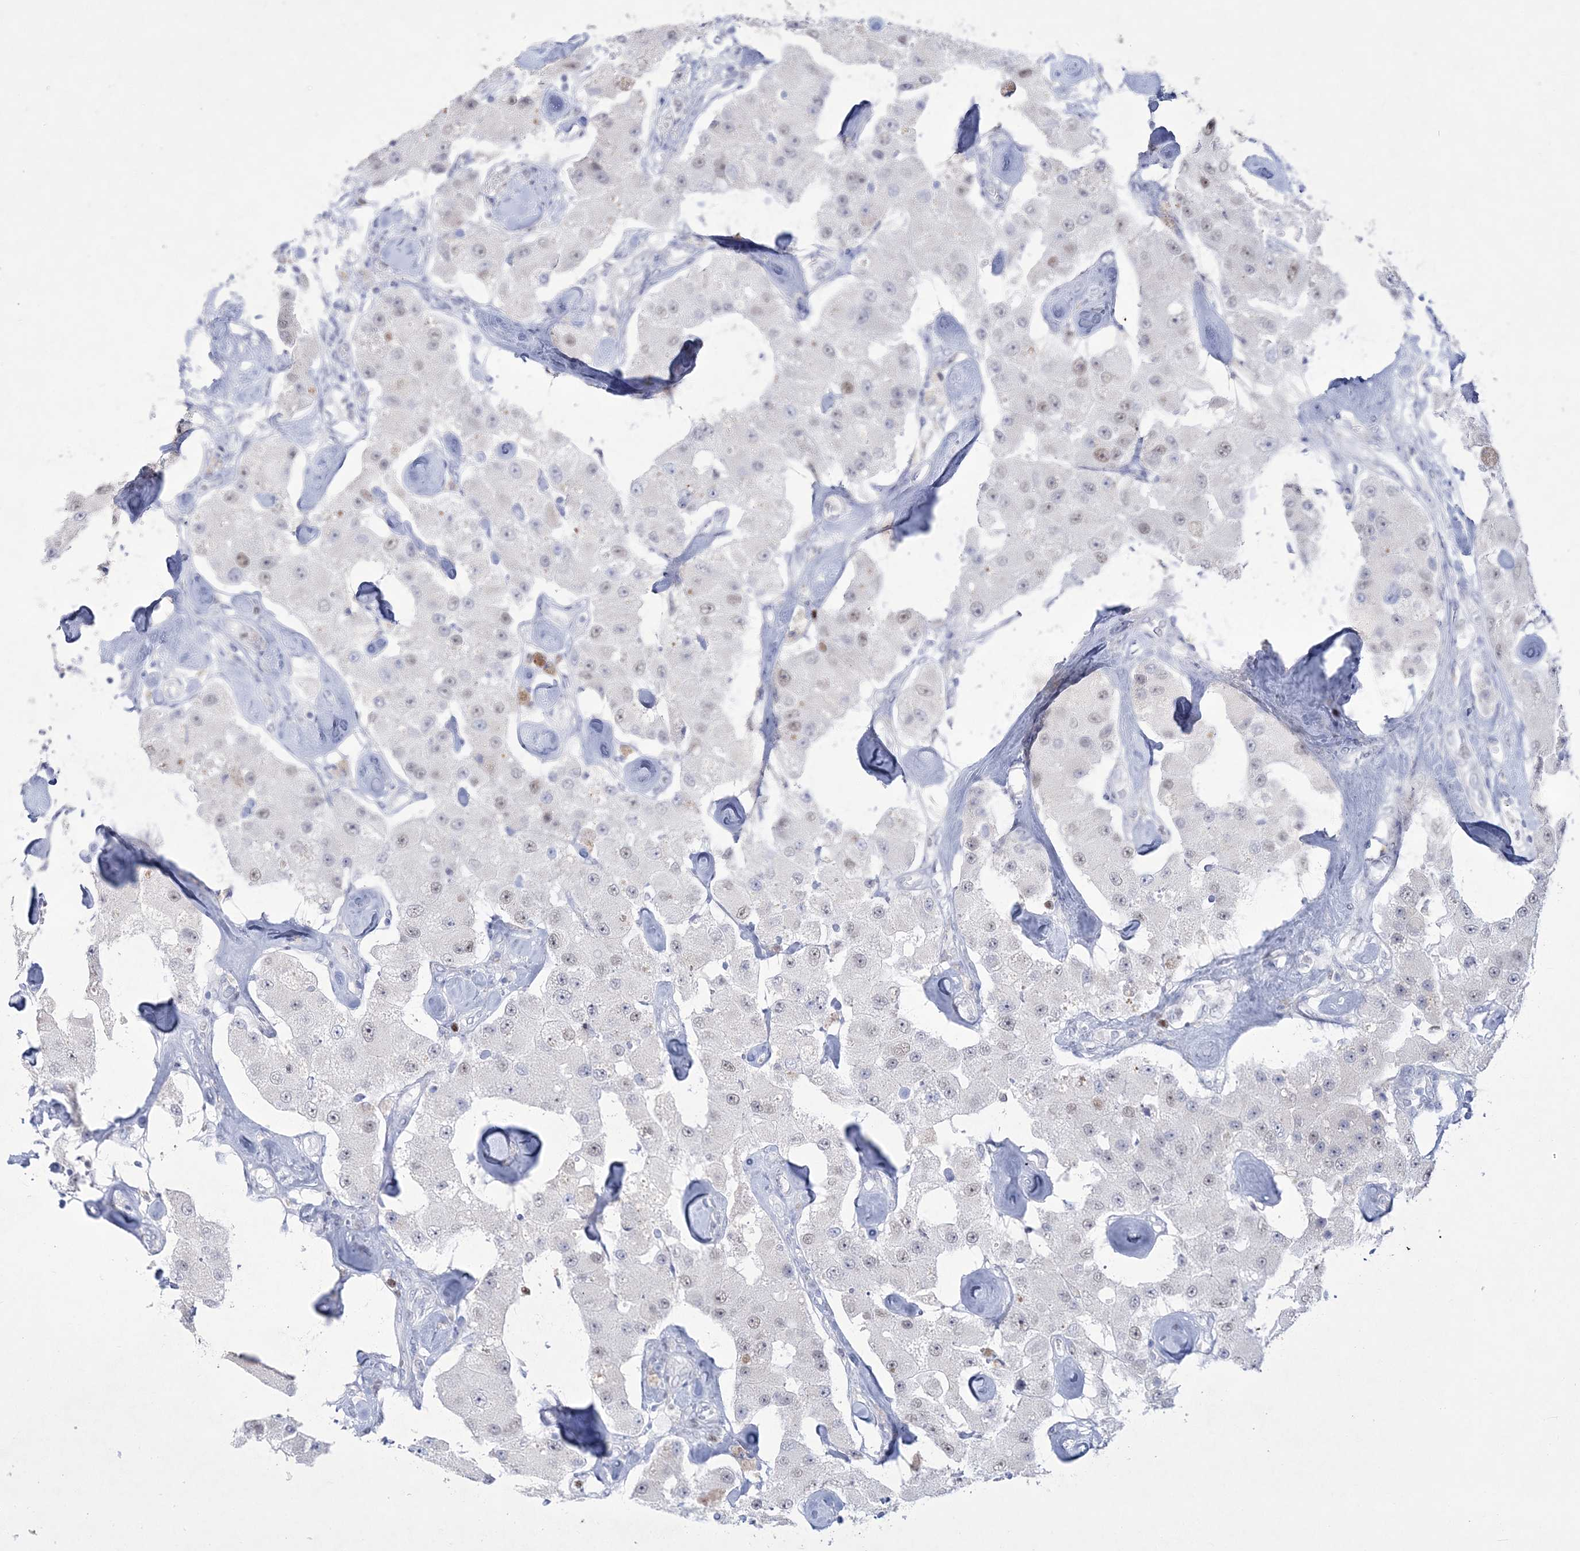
{"staining": {"intensity": "negative", "quantity": "none", "location": "none"}, "tissue": "carcinoid", "cell_type": "Tumor cells", "image_type": "cancer", "snomed": [{"axis": "morphology", "description": "Carcinoid, malignant, NOS"}, {"axis": "topography", "description": "Pancreas"}], "caption": "There is no significant expression in tumor cells of carcinoid.", "gene": "WDR27", "patient": {"sex": "male", "age": 41}}